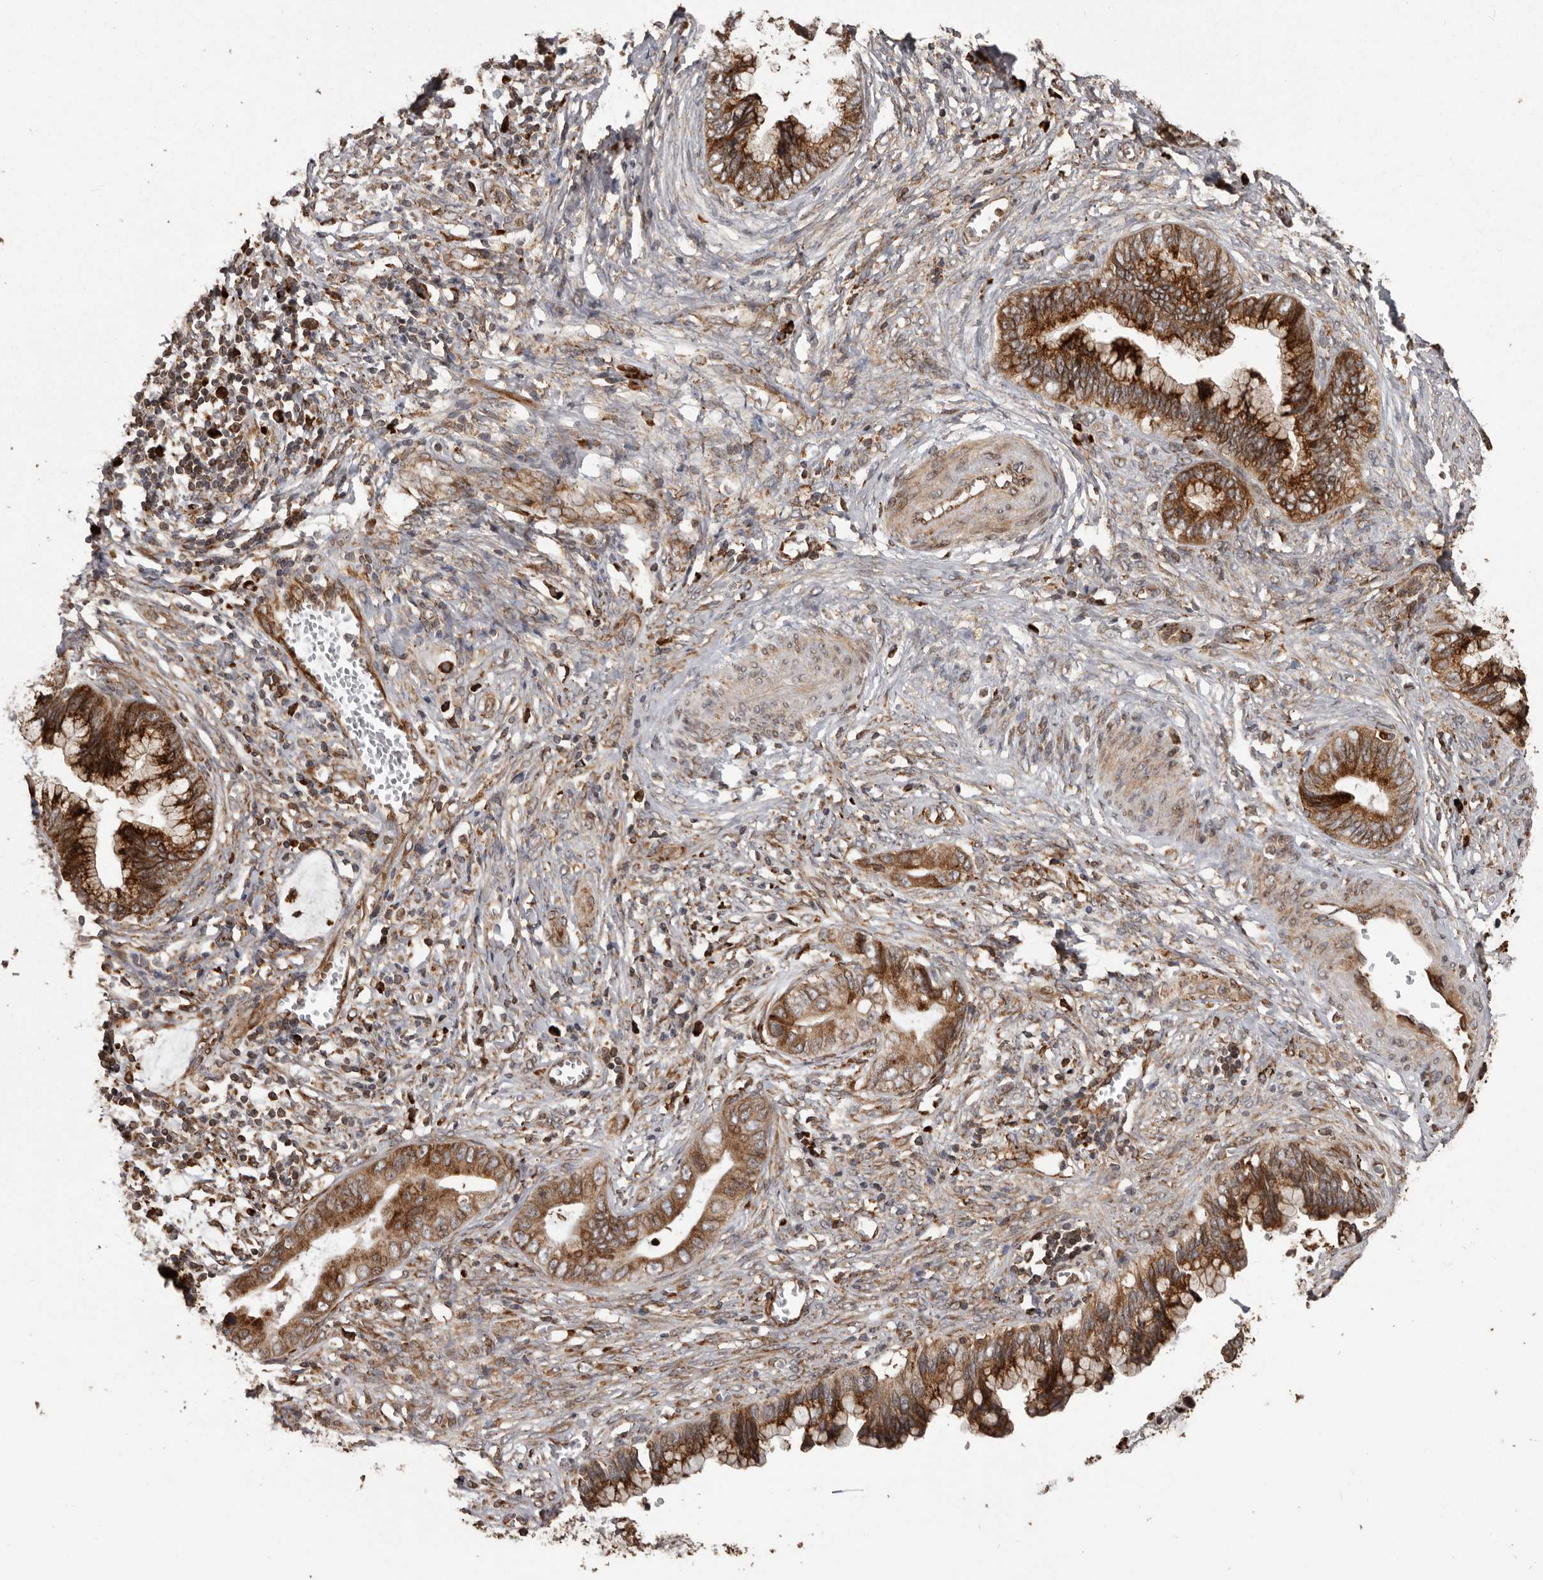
{"staining": {"intensity": "strong", "quantity": ">75%", "location": "cytoplasmic/membranous"}, "tissue": "cervical cancer", "cell_type": "Tumor cells", "image_type": "cancer", "snomed": [{"axis": "morphology", "description": "Adenocarcinoma, NOS"}, {"axis": "topography", "description": "Cervix"}], "caption": "Tumor cells display high levels of strong cytoplasmic/membranous positivity in approximately >75% of cells in human cervical cancer. Immunohistochemistry (ihc) stains the protein of interest in brown and the nuclei are stained blue.", "gene": "NUP43", "patient": {"sex": "female", "age": 44}}